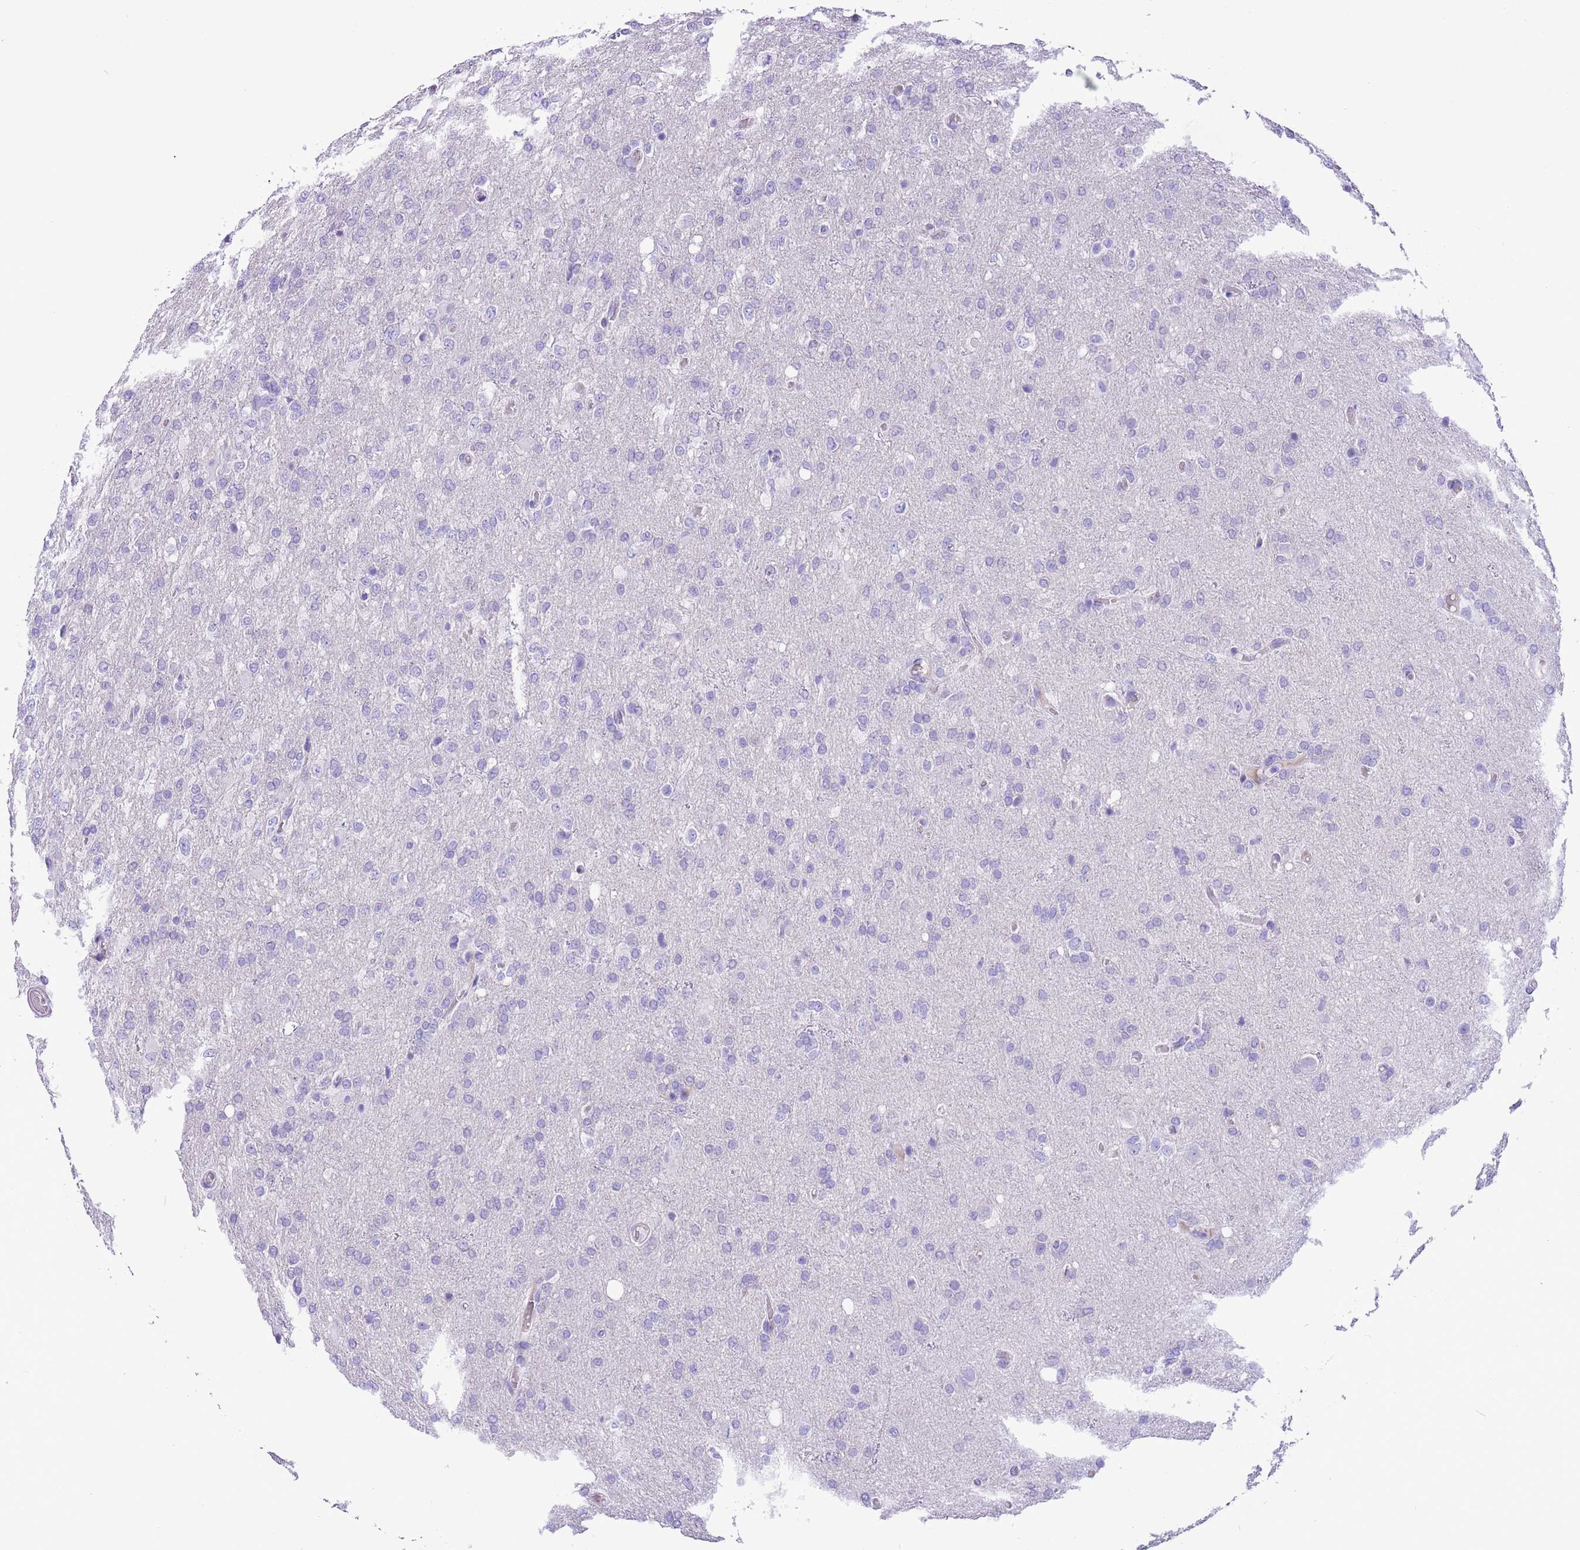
{"staining": {"intensity": "negative", "quantity": "none", "location": "none"}, "tissue": "glioma", "cell_type": "Tumor cells", "image_type": "cancer", "snomed": [{"axis": "morphology", "description": "Glioma, malignant, High grade"}, {"axis": "topography", "description": "Brain"}], "caption": "IHC image of neoplastic tissue: glioma stained with DAB (3,3'-diaminobenzidine) reveals no significant protein staining in tumor cells.", "gene": "TBC1D10B", "patient": {"sex": "female", "age": 74}}